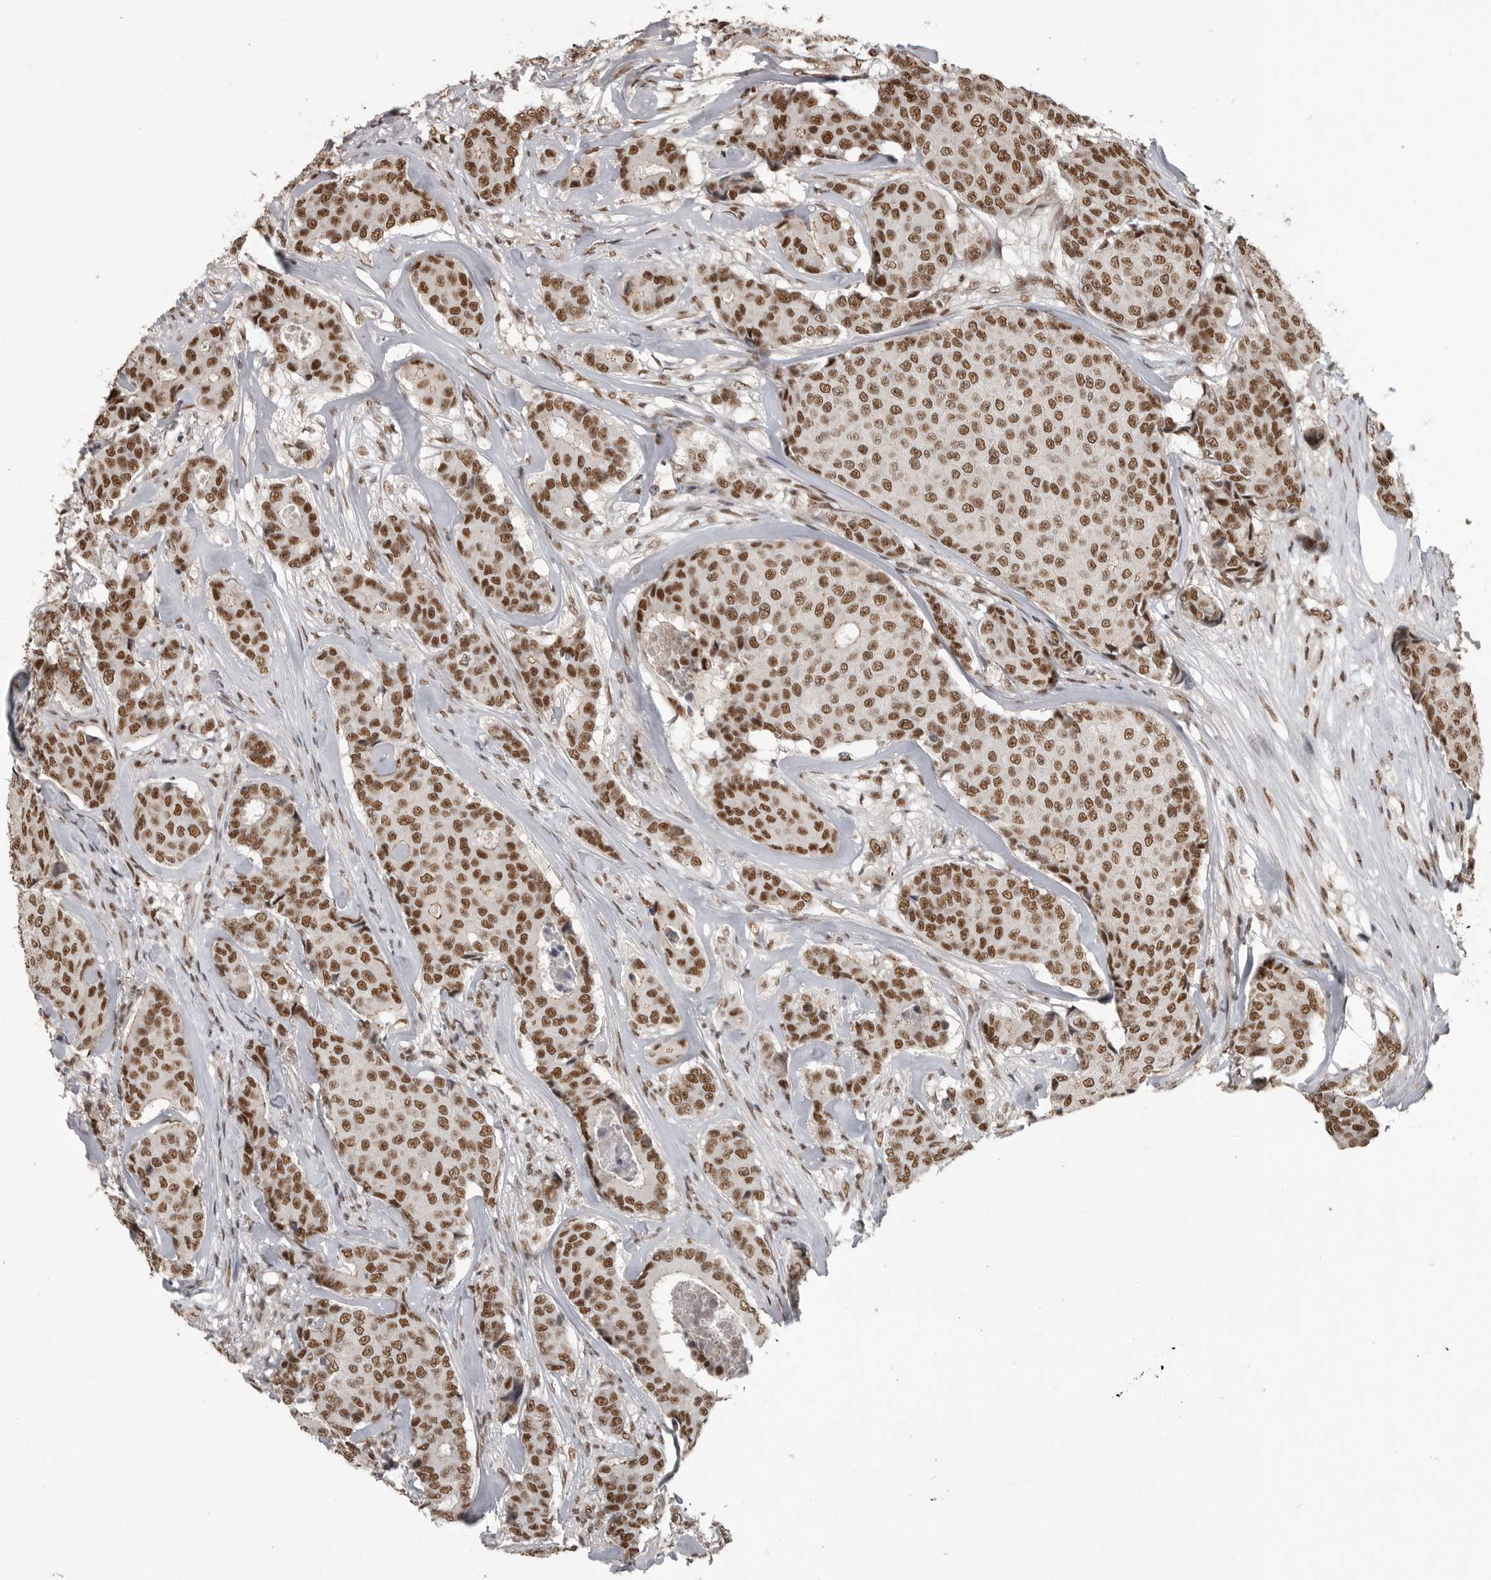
{"staining": {"intensity": "strong", "quantity": ">75%", "location": "nuclear"}, "tissue": "breast cancer", "cell_type": "Tumor cells", "image_type": "cancer", "snomed": [{"axis": "morphology", "description": "Duct carcinoma"}, {"axis": "topography", "description": "Breast"}], "caption": "Tumor cells exhibit high levels of strong nuclear staining in approximately >75% of cells in breast cancer (invasive ductal carcinoma).", "gene": "CBLL1", "patient": {"sex": "female", "age": 75}}